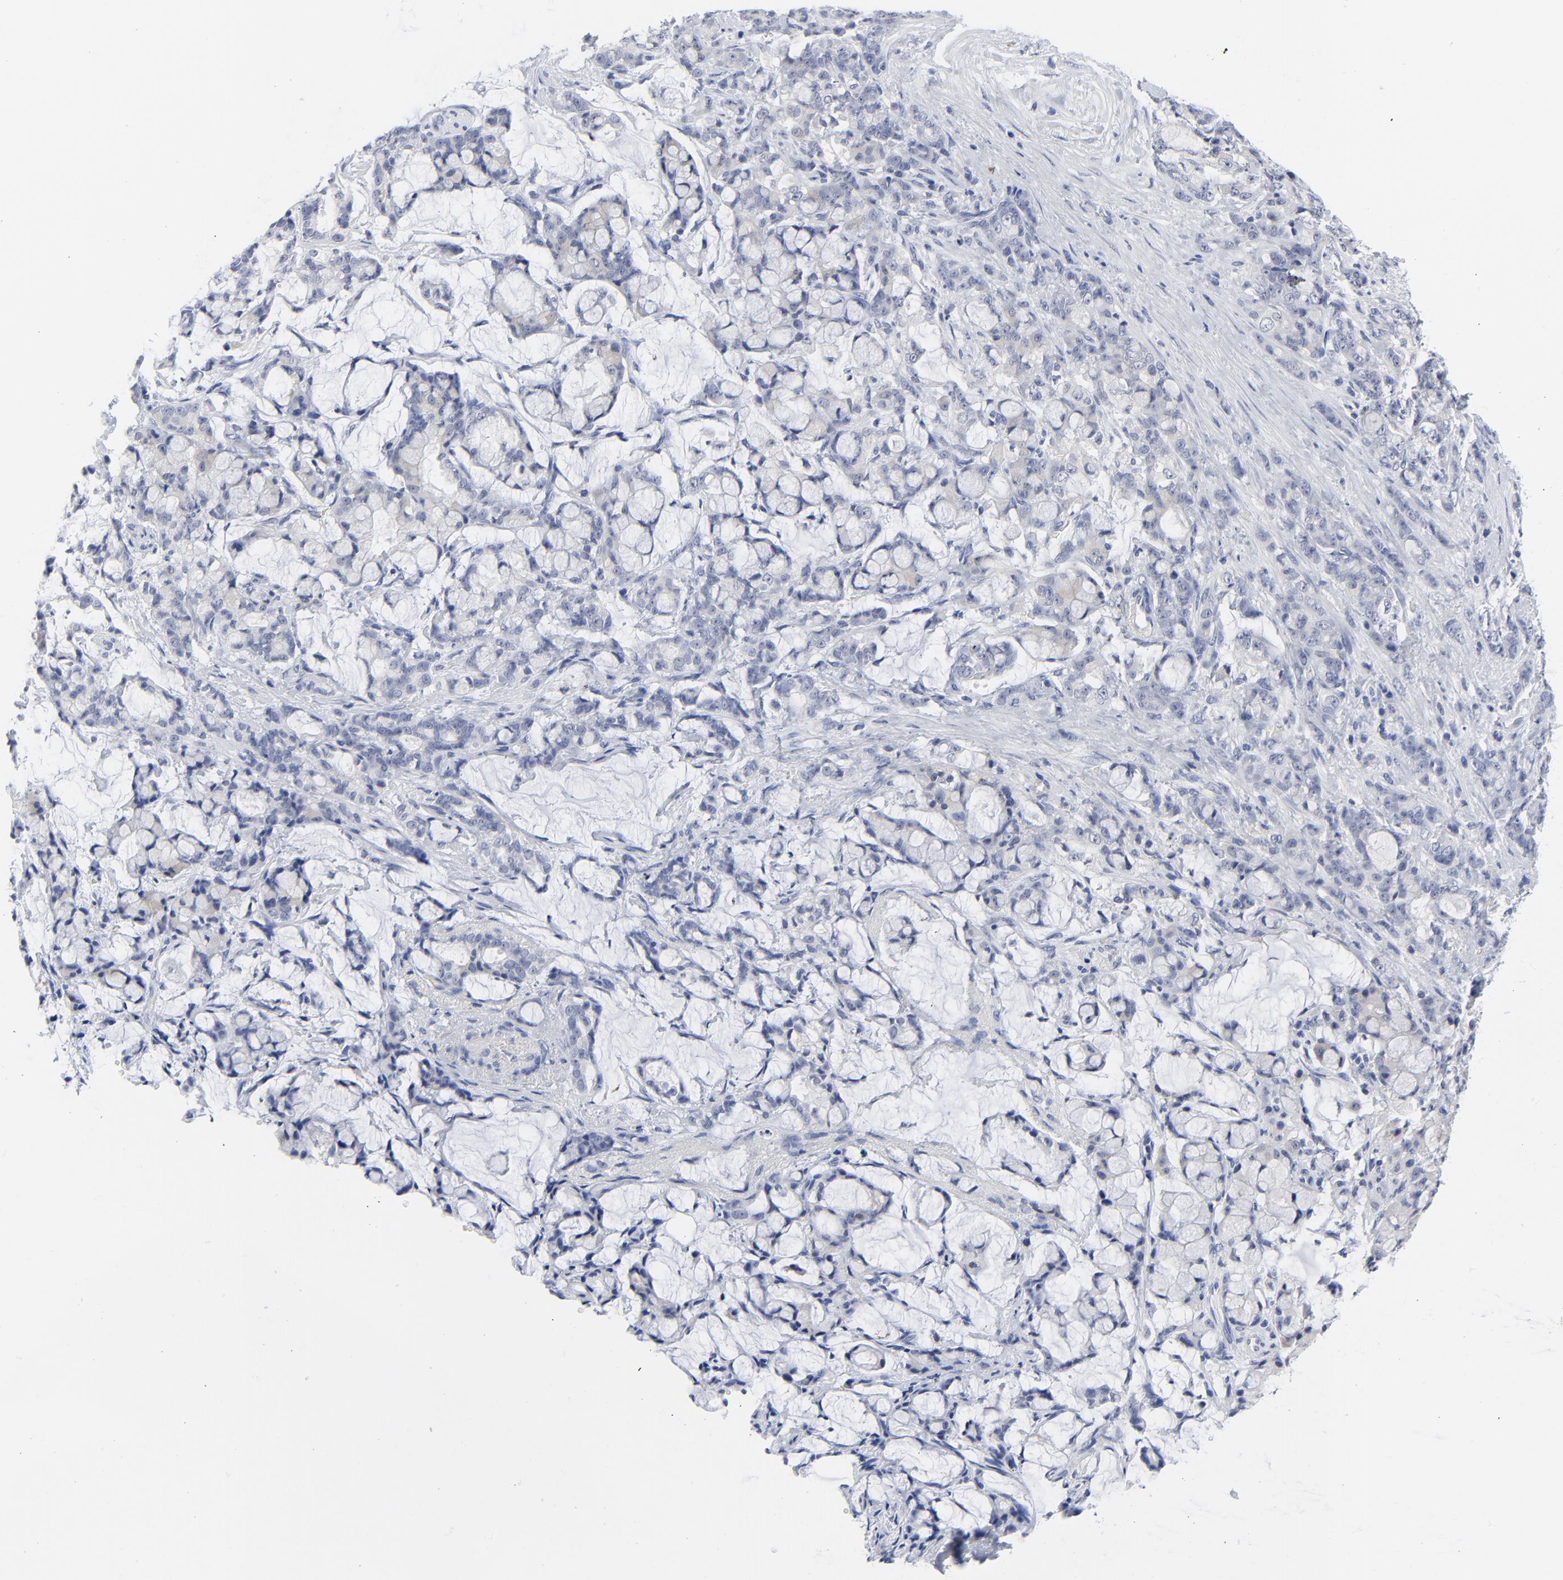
{"staining": {"intensity": "negative", "quantity": "none", "location": "none"}, "tissue": "pancreatic cancer", "cell_type": "Tumor cells", "image_type": "cancer", "snomed": [{"axis": "morphology", "description": "Adenocarcinoma, NOS"}, {"axis": "topography", "description": "Pancreas"}], "caption": "Tumor cells are negative for brown protein staining in adenocarcinoma (pancreatic).", "gene": "CLEC4G", "patient": {"sex": "female", "age": 73}}